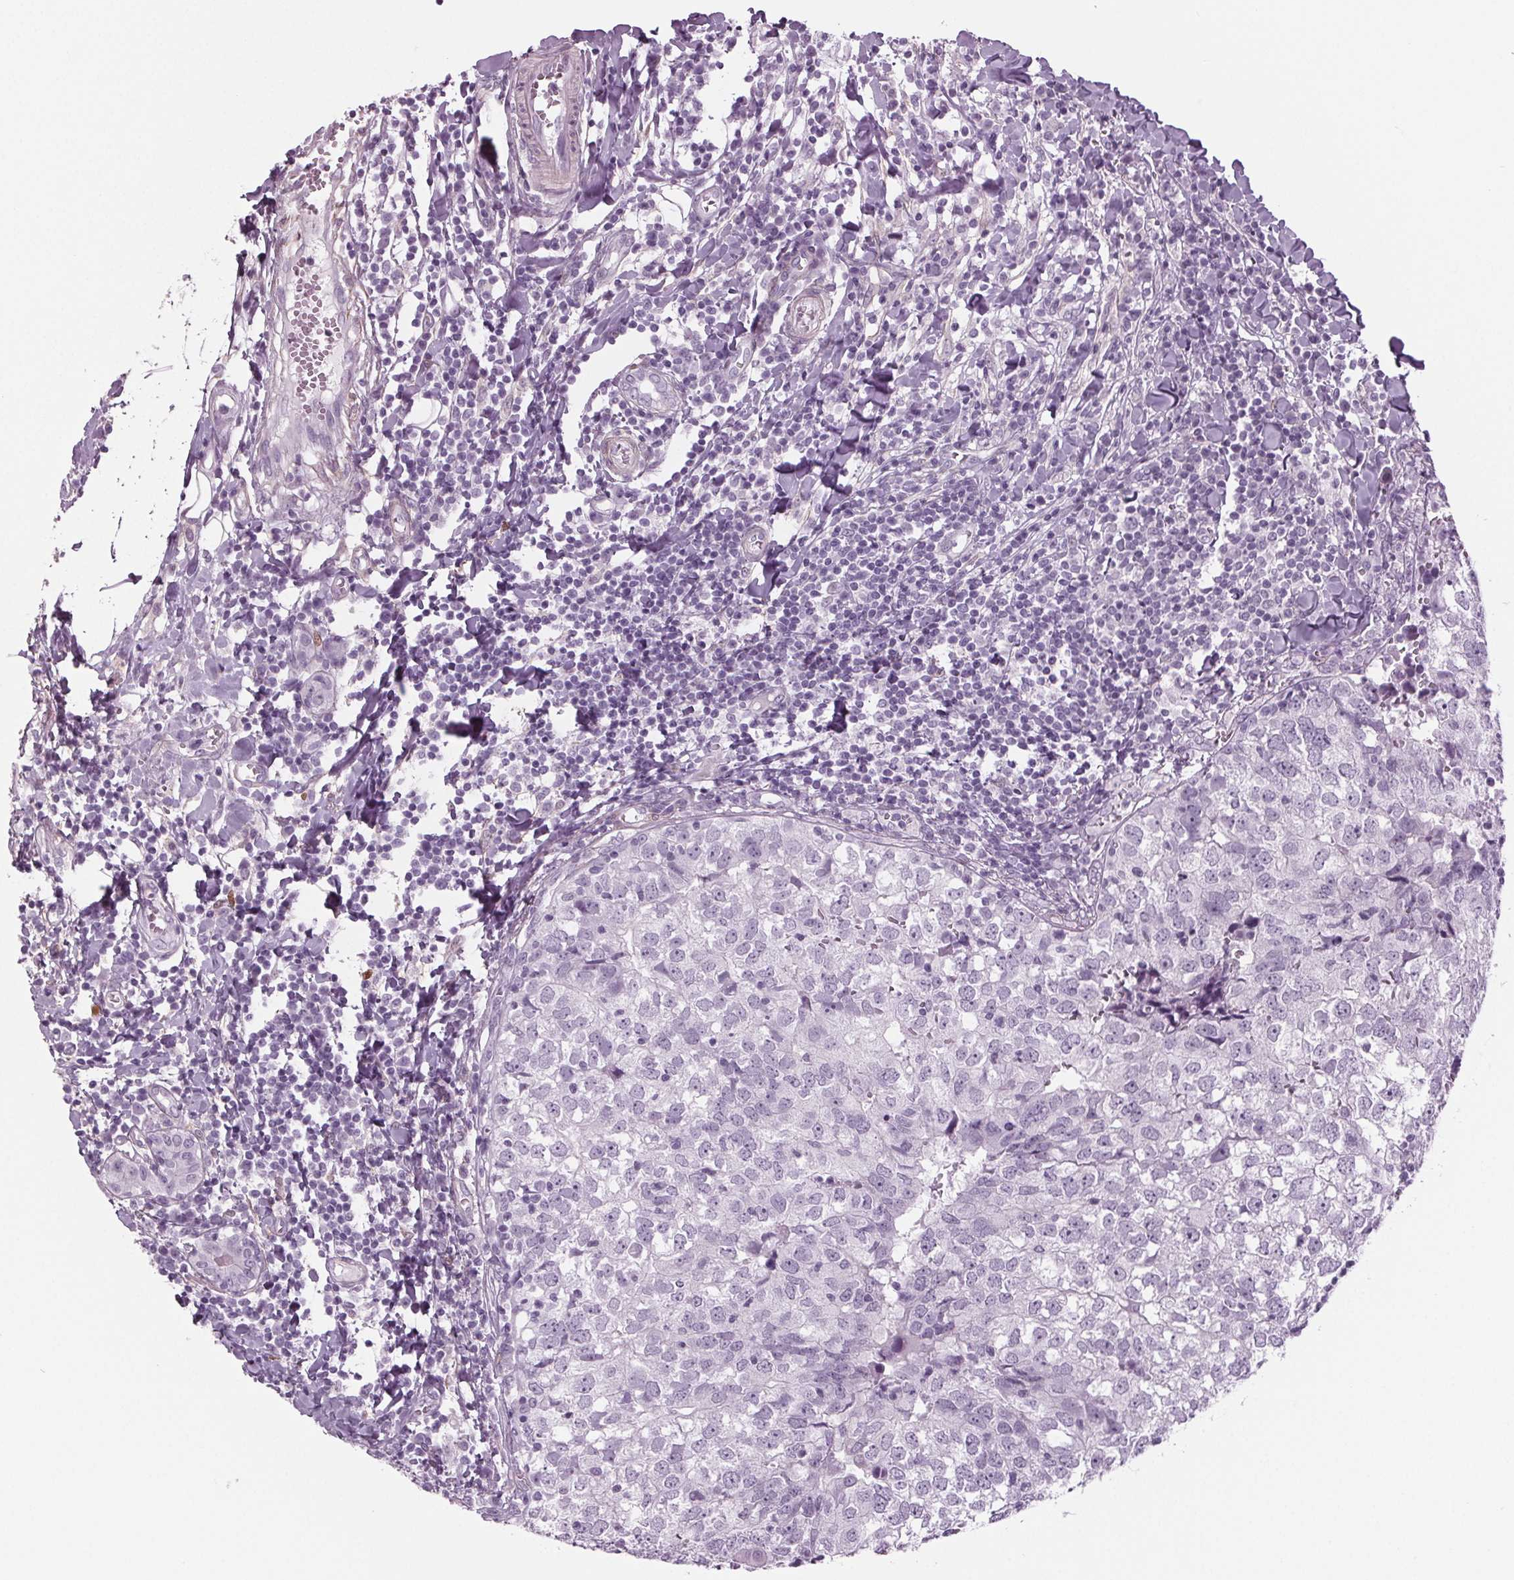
{"staining": {"intensity": "negative", "quantity": "none", "location": "none"}, "tissue": "breast cancer", "cell_type": "Tumor cells", "image_type": "cancer", "snomed": [{"axis": "morphology", "description": "Duct carcinoma"}, {"axis": "topography", "description": "Breast"}], "caption": "This is an immunohistochemistry (IHC) image of human intraductal carcinoma (breast). There is no positivity in tumor cells.", "gene": "BHLHE22", "patient": {"sex": "female", "age": 30}}